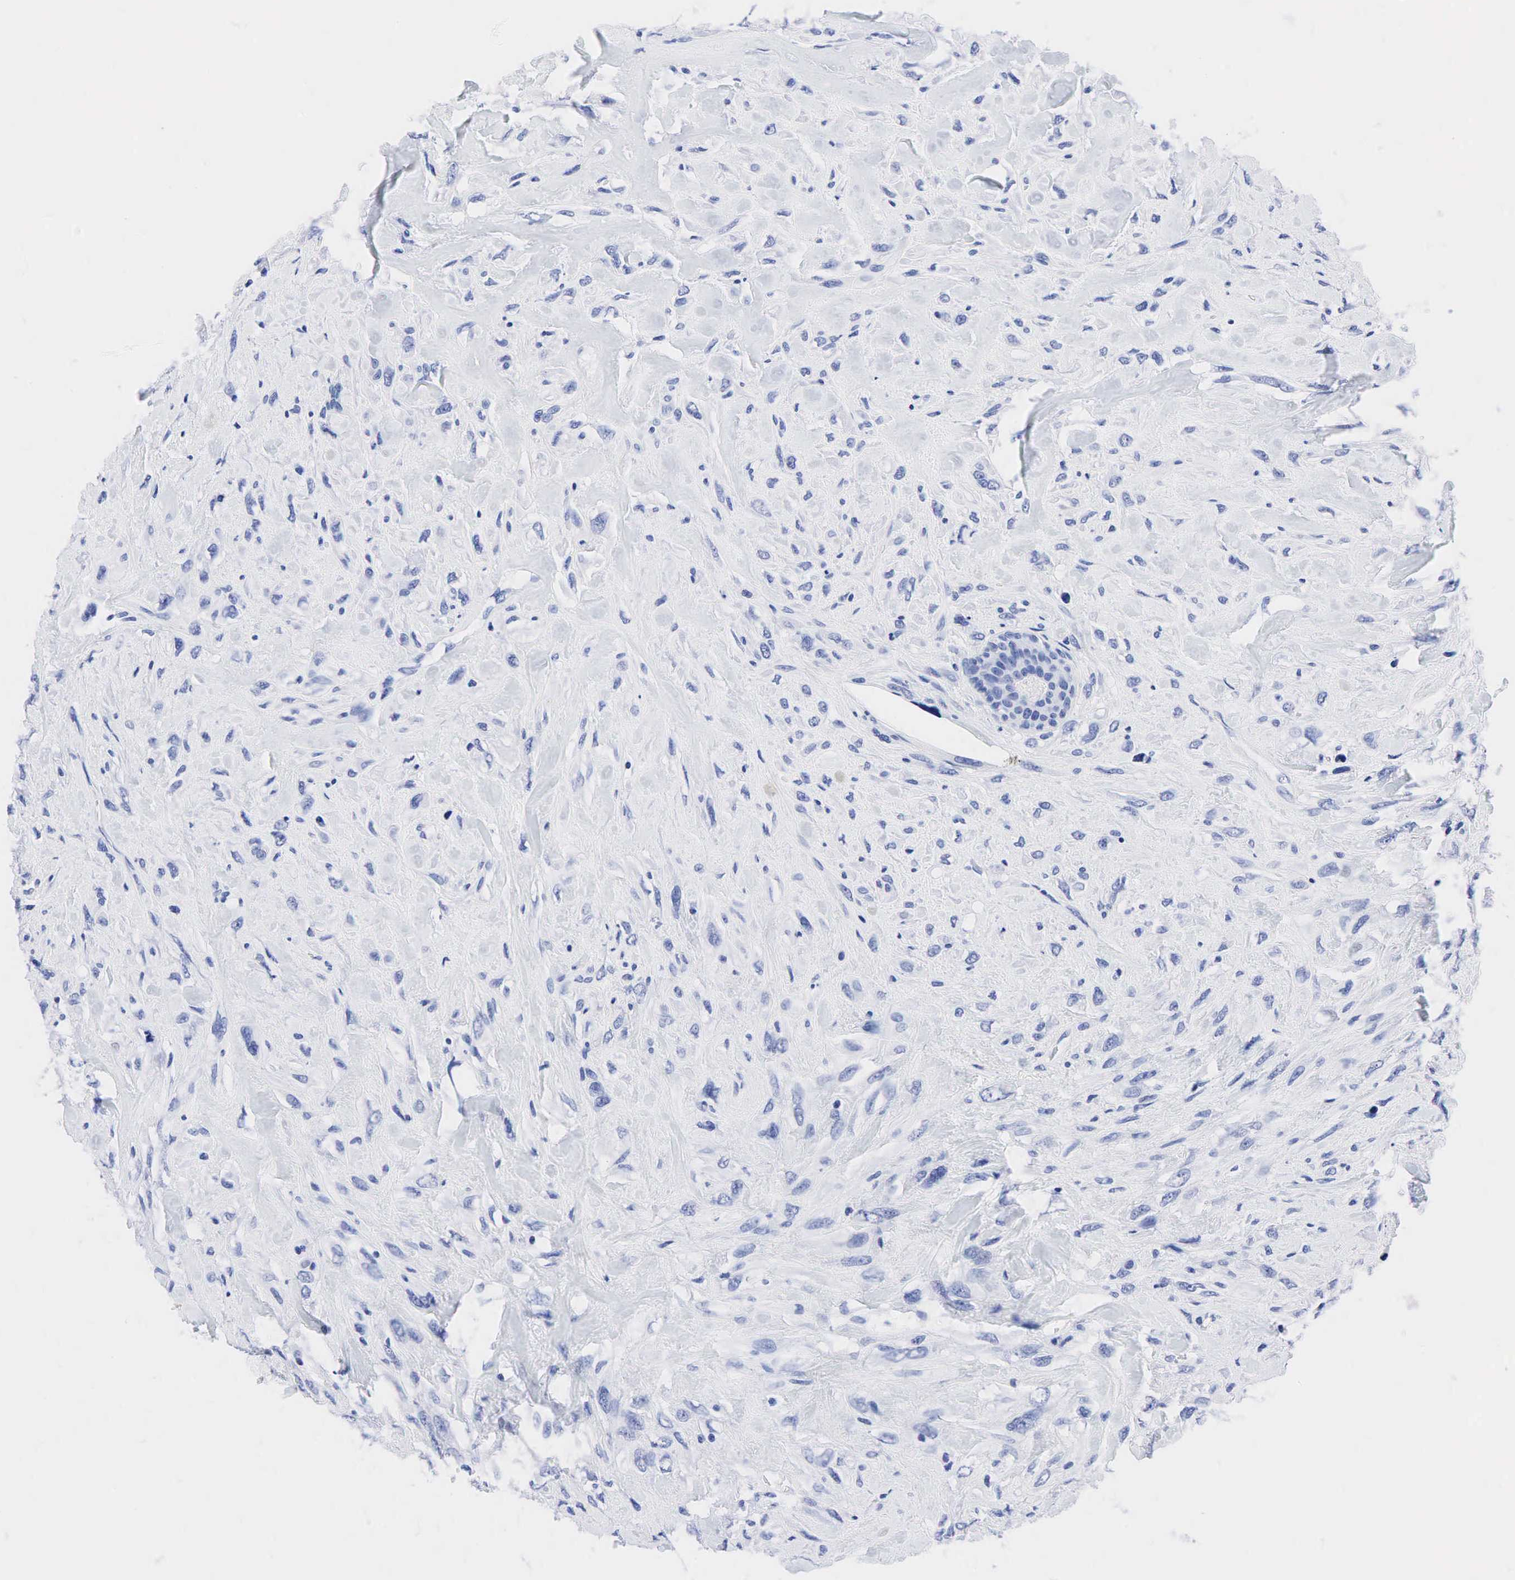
{"staining": {"intensity": "negative", "quantity": "none", "location": "none"}, "tissue": "breast cancer", "cell_type": "Tumor cells", "image_type": "cancer", "snomed": [{"axis": "morphology", "description": "Neoplasm, malignant, NOS"}, {"axis": "topography", "description": "Breast"}], "caption": "High power microscopy micrograph of an immunohistochemistry (IHC) photomicrograph of breast malignant neoplasm, revealing no significant positivity in tumor cells.", "gene": "NKX2-1", "patient": {"sex": "female", "age": 50}}